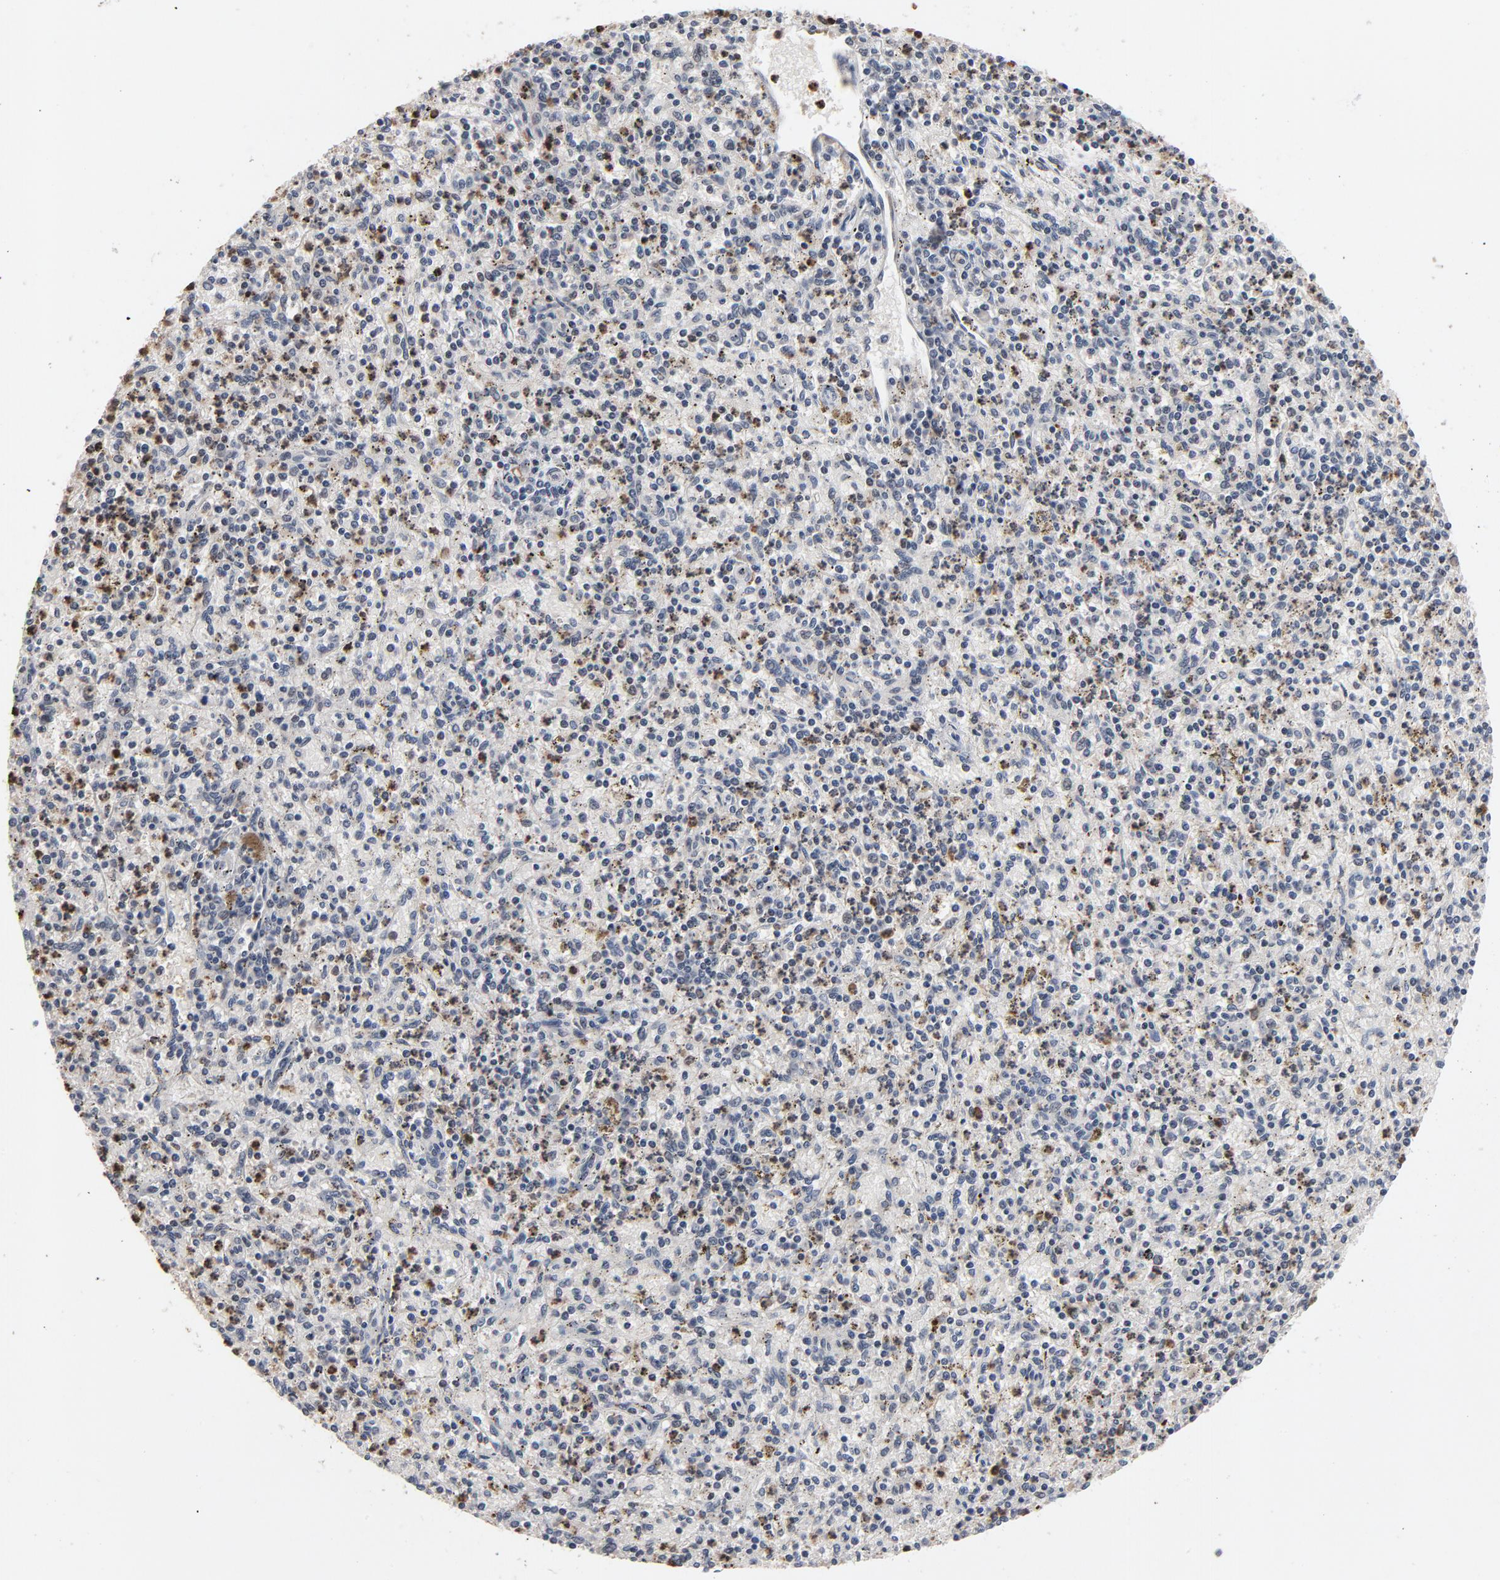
{"staining": {"intensity": "weak", "quantity": "<25%", "location": "cytoplasmic/membranous"}, "tissue": "spleen", "cell_type": "Cells in red pulp", "image_type": "normal", "snomed": [{"axis": "morphology", "description": "Normal tissue, NOS"}, {"axis": "topography", "description": "Spleen"}], "caption": "Photomicrograph shows no significant protein expression in cells in red pulp of normal spleen.", "gene": "RTL5", "patient": {"sex": "male", "age": 72}}